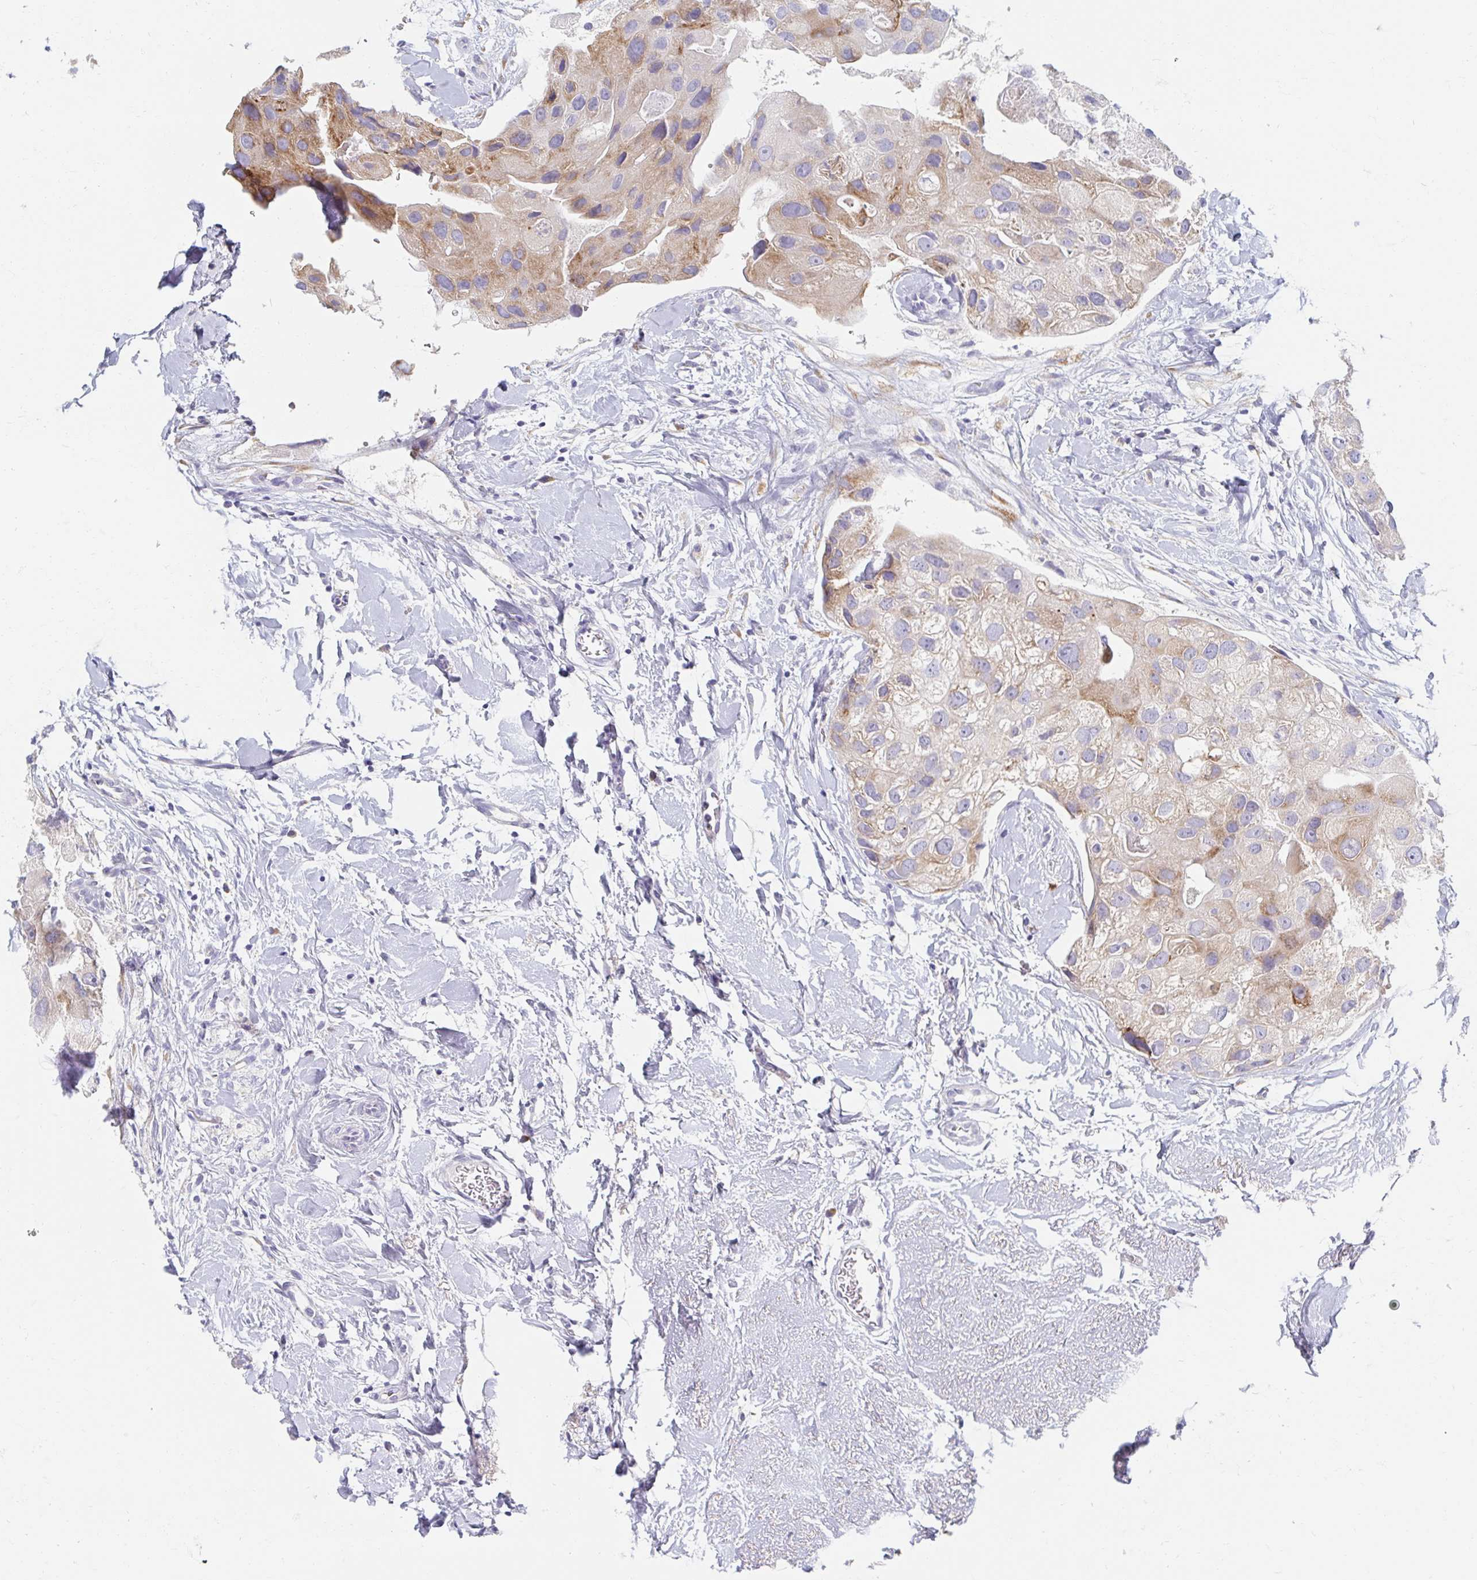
{"staining": {"intensity": "moderate", "quantity": "25%-75%", "location": "cytoplasmic/membranous"}, "tissue": "breast cancer", "cell_type": "Tumor cells", "image_type": "cancer", "snomed": [{"axis": "morphology", "description": "Duct carcinoma"}, {"axis": "topography", "description": "Breast"}], "caption": "Tumor cells demonstrate medium levels of moderate cytoplasmic/membranous positivity in about 25%-75% of cells in invasive ductal carcinoma (breast). (DAB IHC, brown staining for protein, blue staining for nuclei).", "gene": "MYLK2", "patient": {"sex": "female", "age": 43}}